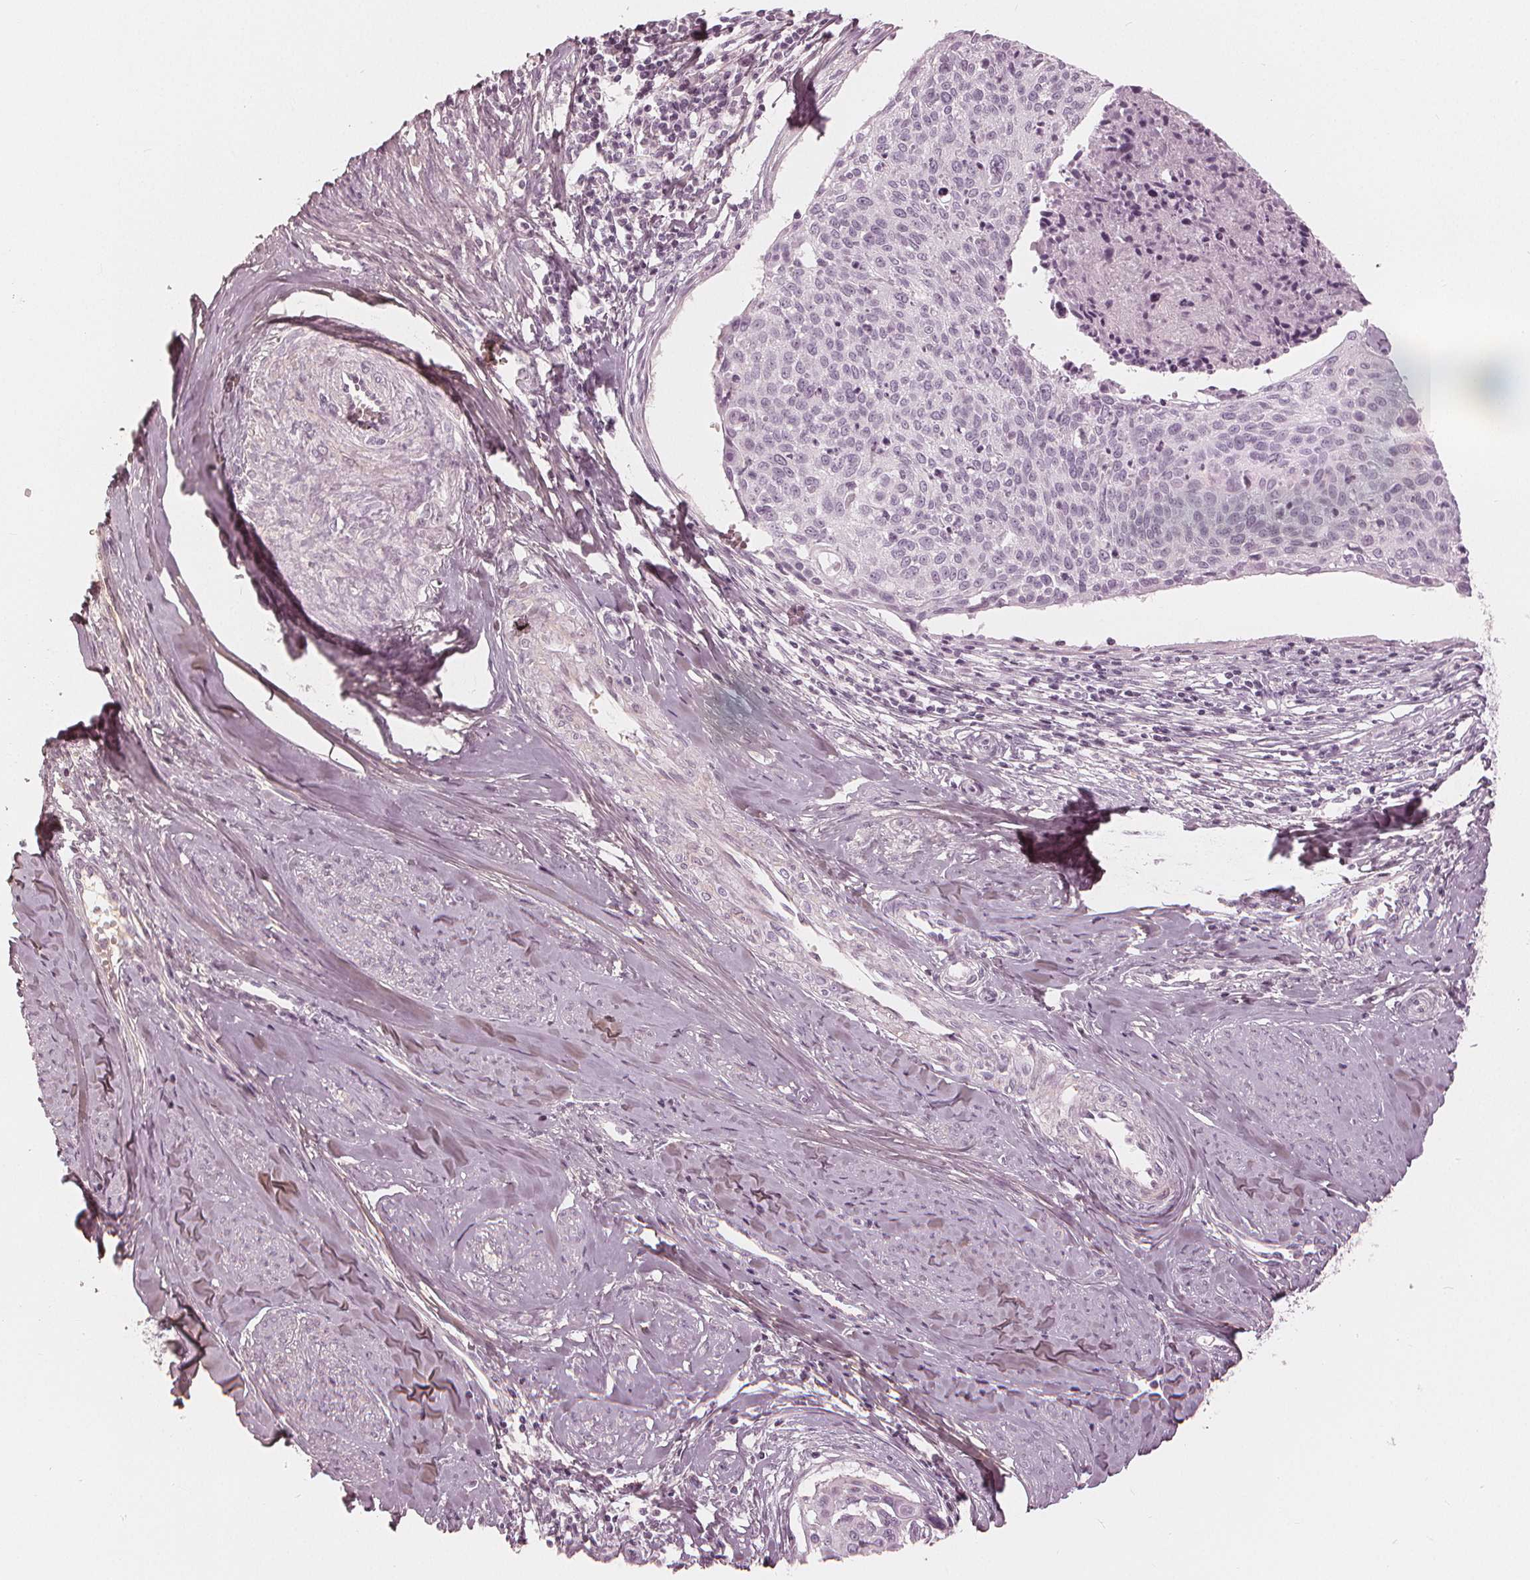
{"staining": {"intensity": "negative", "quantity": "none", "location": "none"}, "tissue": "cervical cancer", "cell_type": "Tumor cells", "image_type": "cancer", "snomed": [{"axis": "morphology", "description": "Squamous cell carcinoma, NOS"}, {"axis": "topography", "description": "Cervix"}], "caption": "High magnification brightfield microscopy of cervical cancer stained with DAB (brown) and counterstained with hematoxylin (blue): tumor cells show no significant staining.", "gene": "PAEP", "patient": {"sex": "female", "age": 49}}